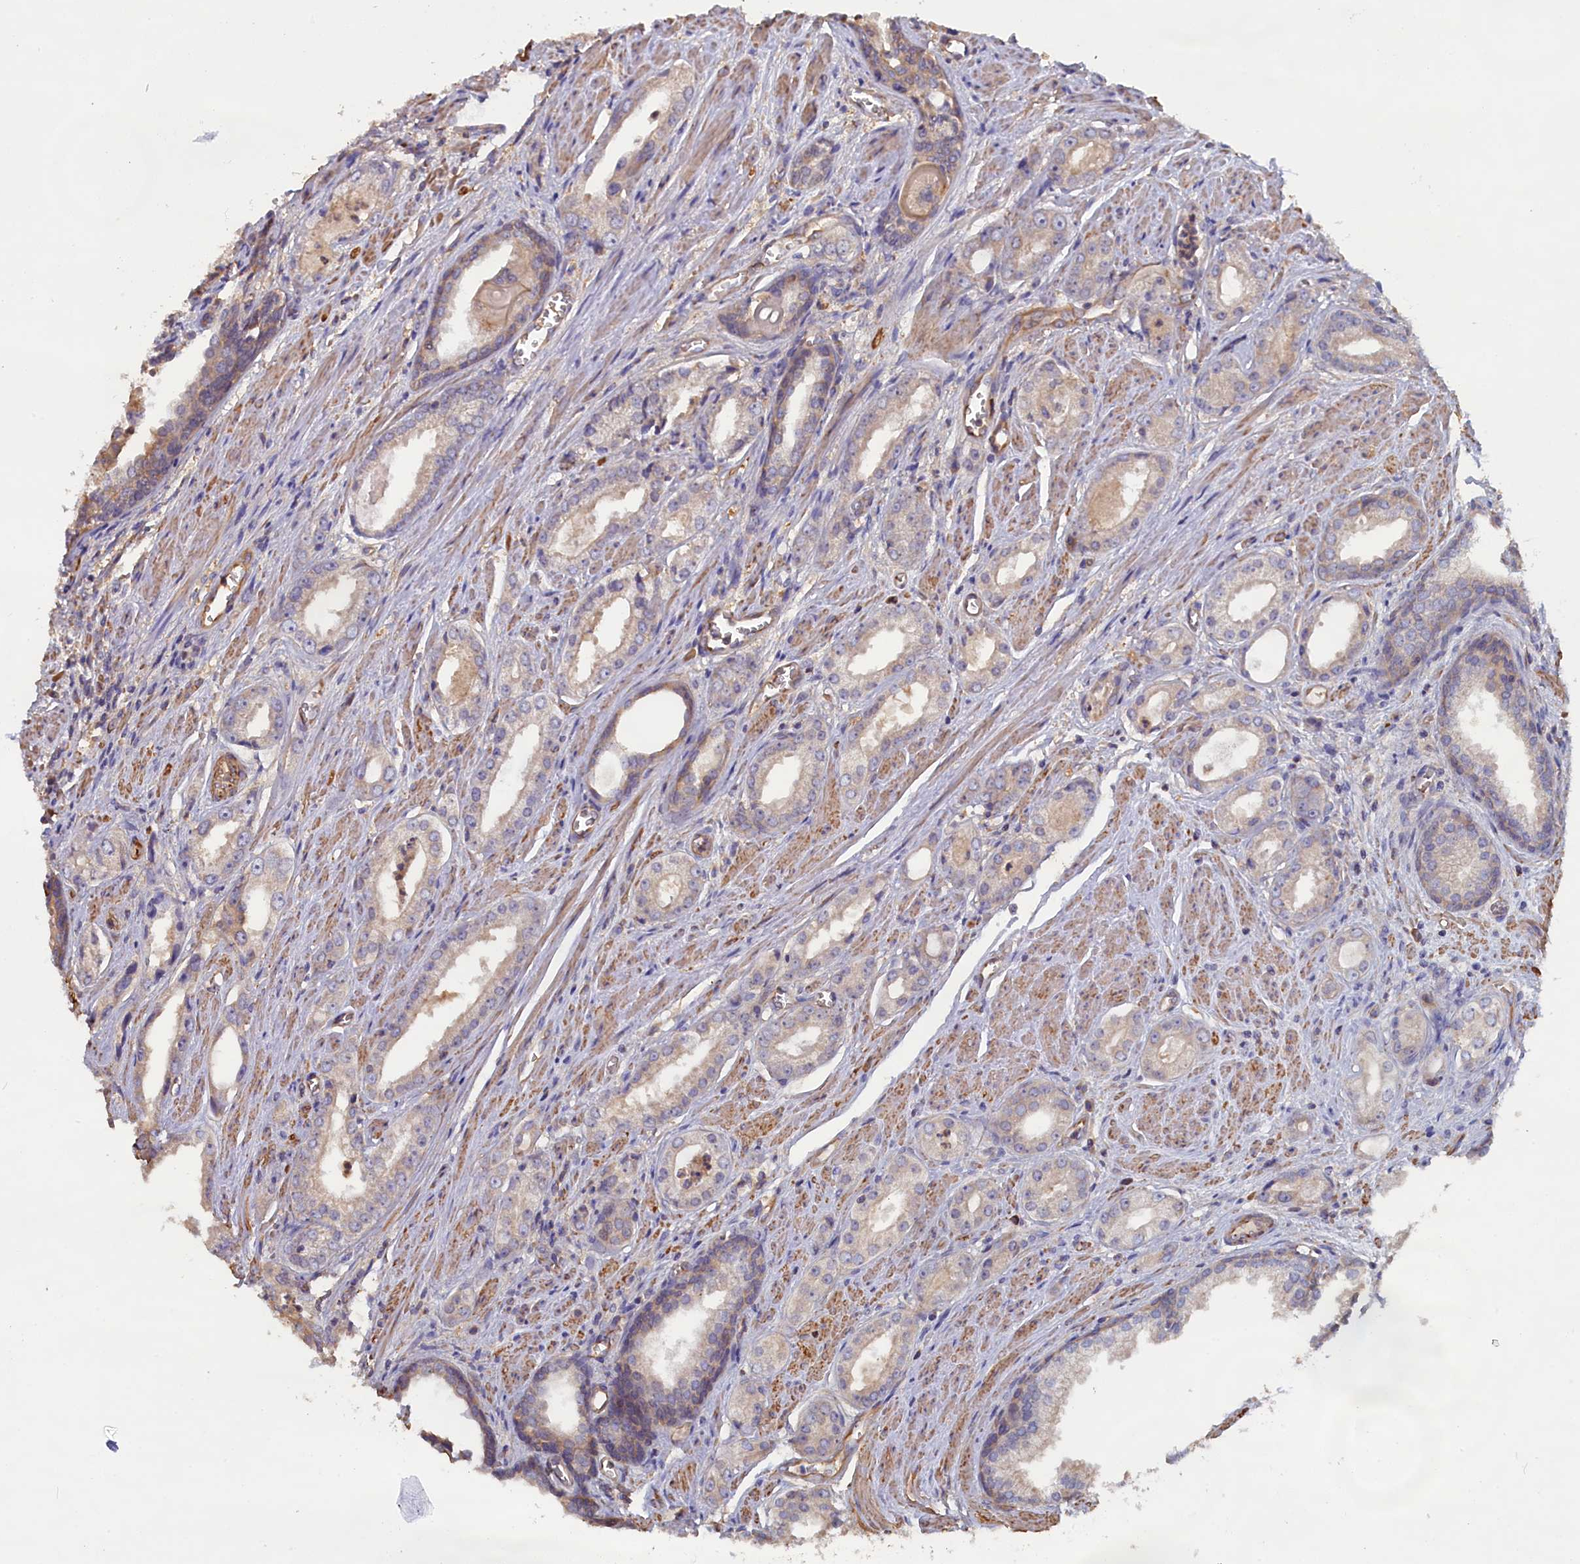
{"staining": {"intensity": "negative", "quantity": "none", "location": "none"}, "tissue": "prostate cancer", "cell_type": "Tumor cells", "image_type": "cancer", "snomed": [{"axis": "morphology", "description": "Adenocarcinoma, Low grade"}, {"axis": "topography", "description": "Prostate"}], "caption": "DAB immunohistochemical staining of prostate cancer shows no significant staining in tumor cells.", "gene": "ANKRD2", "patient": {"sex": "male", "age": 54}}